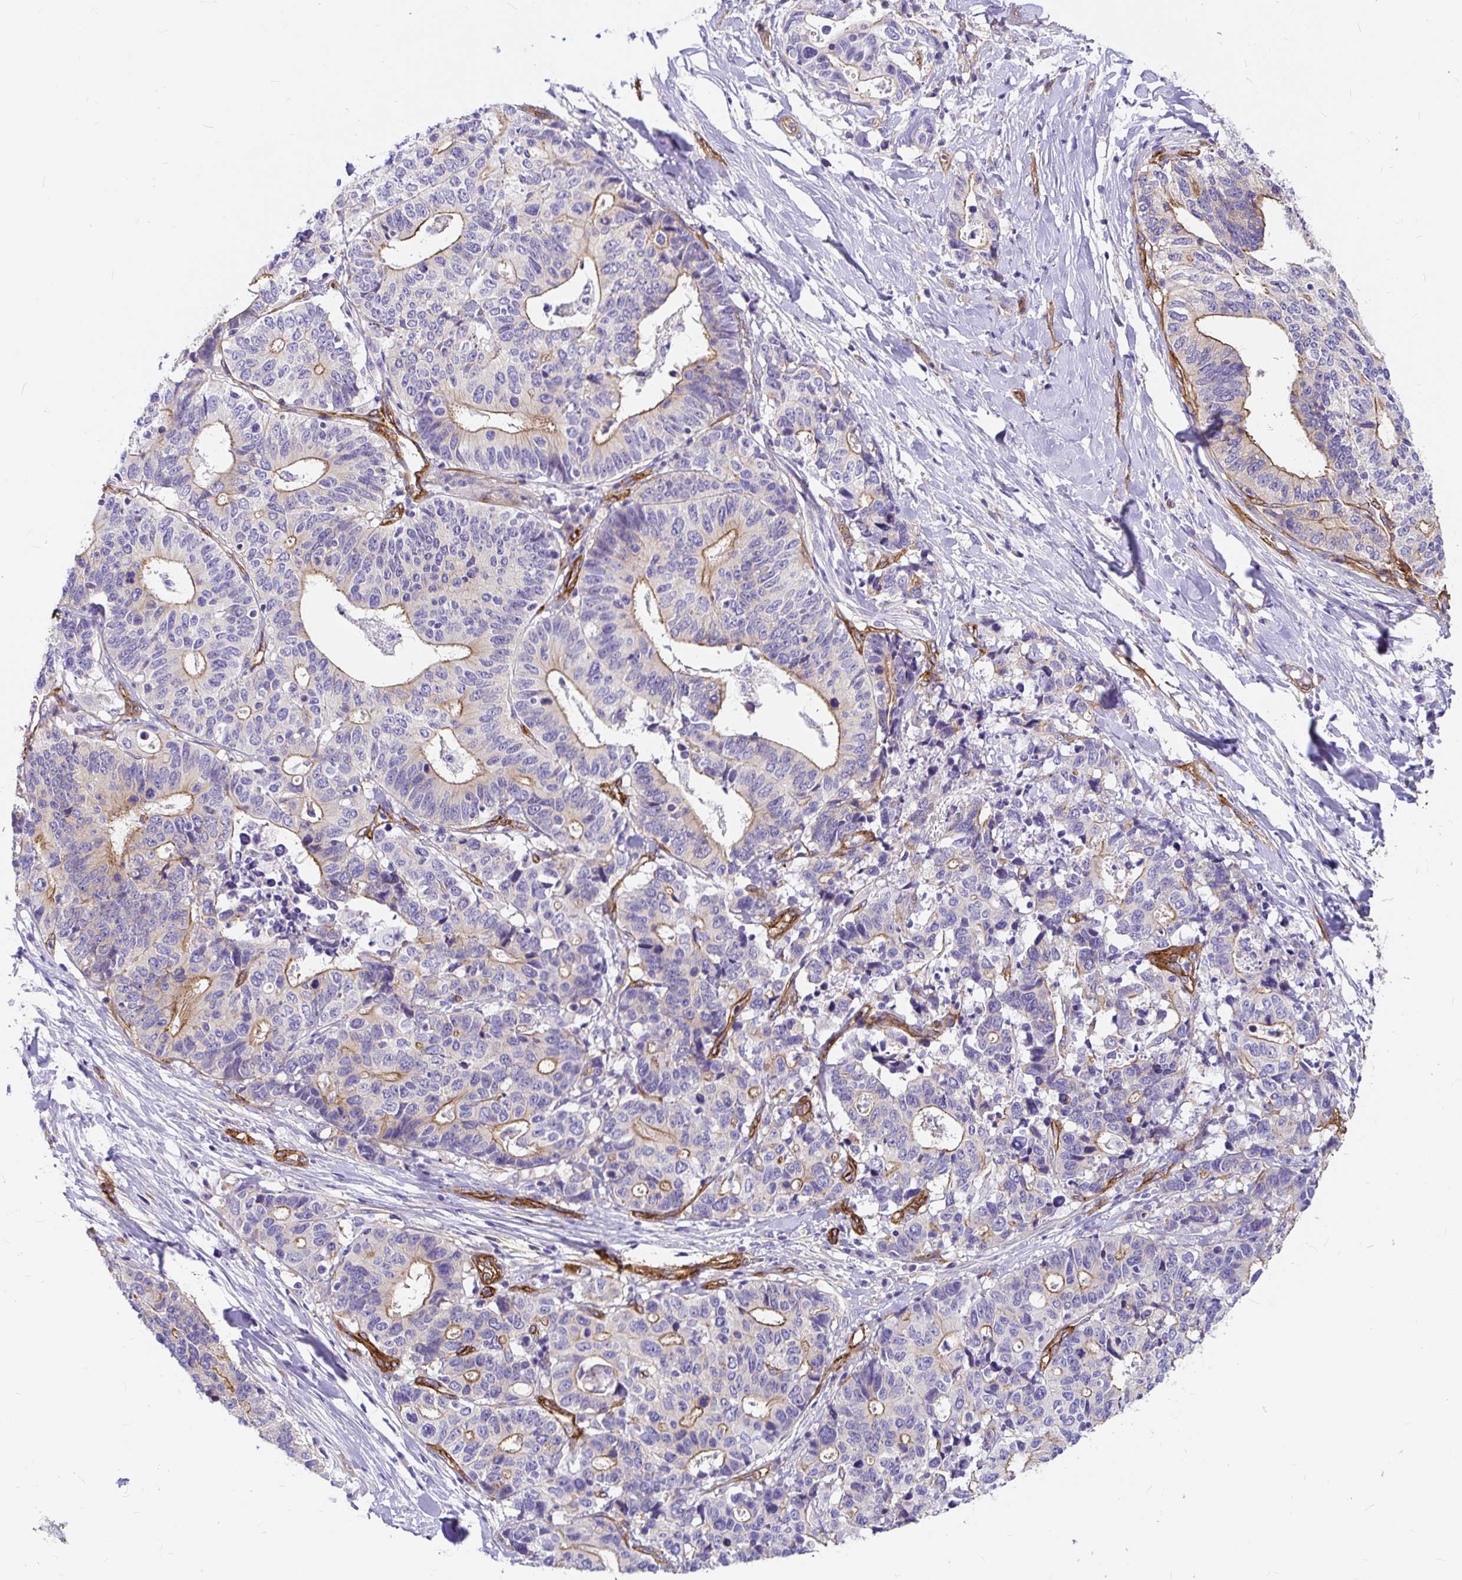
{"staining": {"intensity": "moderate", "quantity": "25%-75%", "location": "cytoplasmic/membranous"}, "tissue": "stomach cancer", "cell_type": "Tumor cells", "image_type": "cancer", "snomed": [{"axis": "morphology", "description": "Adenocarcinoma, NOS"}, {"axis": "topography", "description": "Stomach, upper"}], "caption": "Immunohistochemical staining of human stomach cancer (adenocarcinoma) exhibits medium levels of moderate cytoplasmic/membranous protein positivity in about 25%-75% of tumor cells. (Stains: DAB in brown, nuclei in blue, Microscopy: brightfield microscopy at high magnification).", "gene": "MYO1B", "patient": {"sex": "female", "age": 67}}